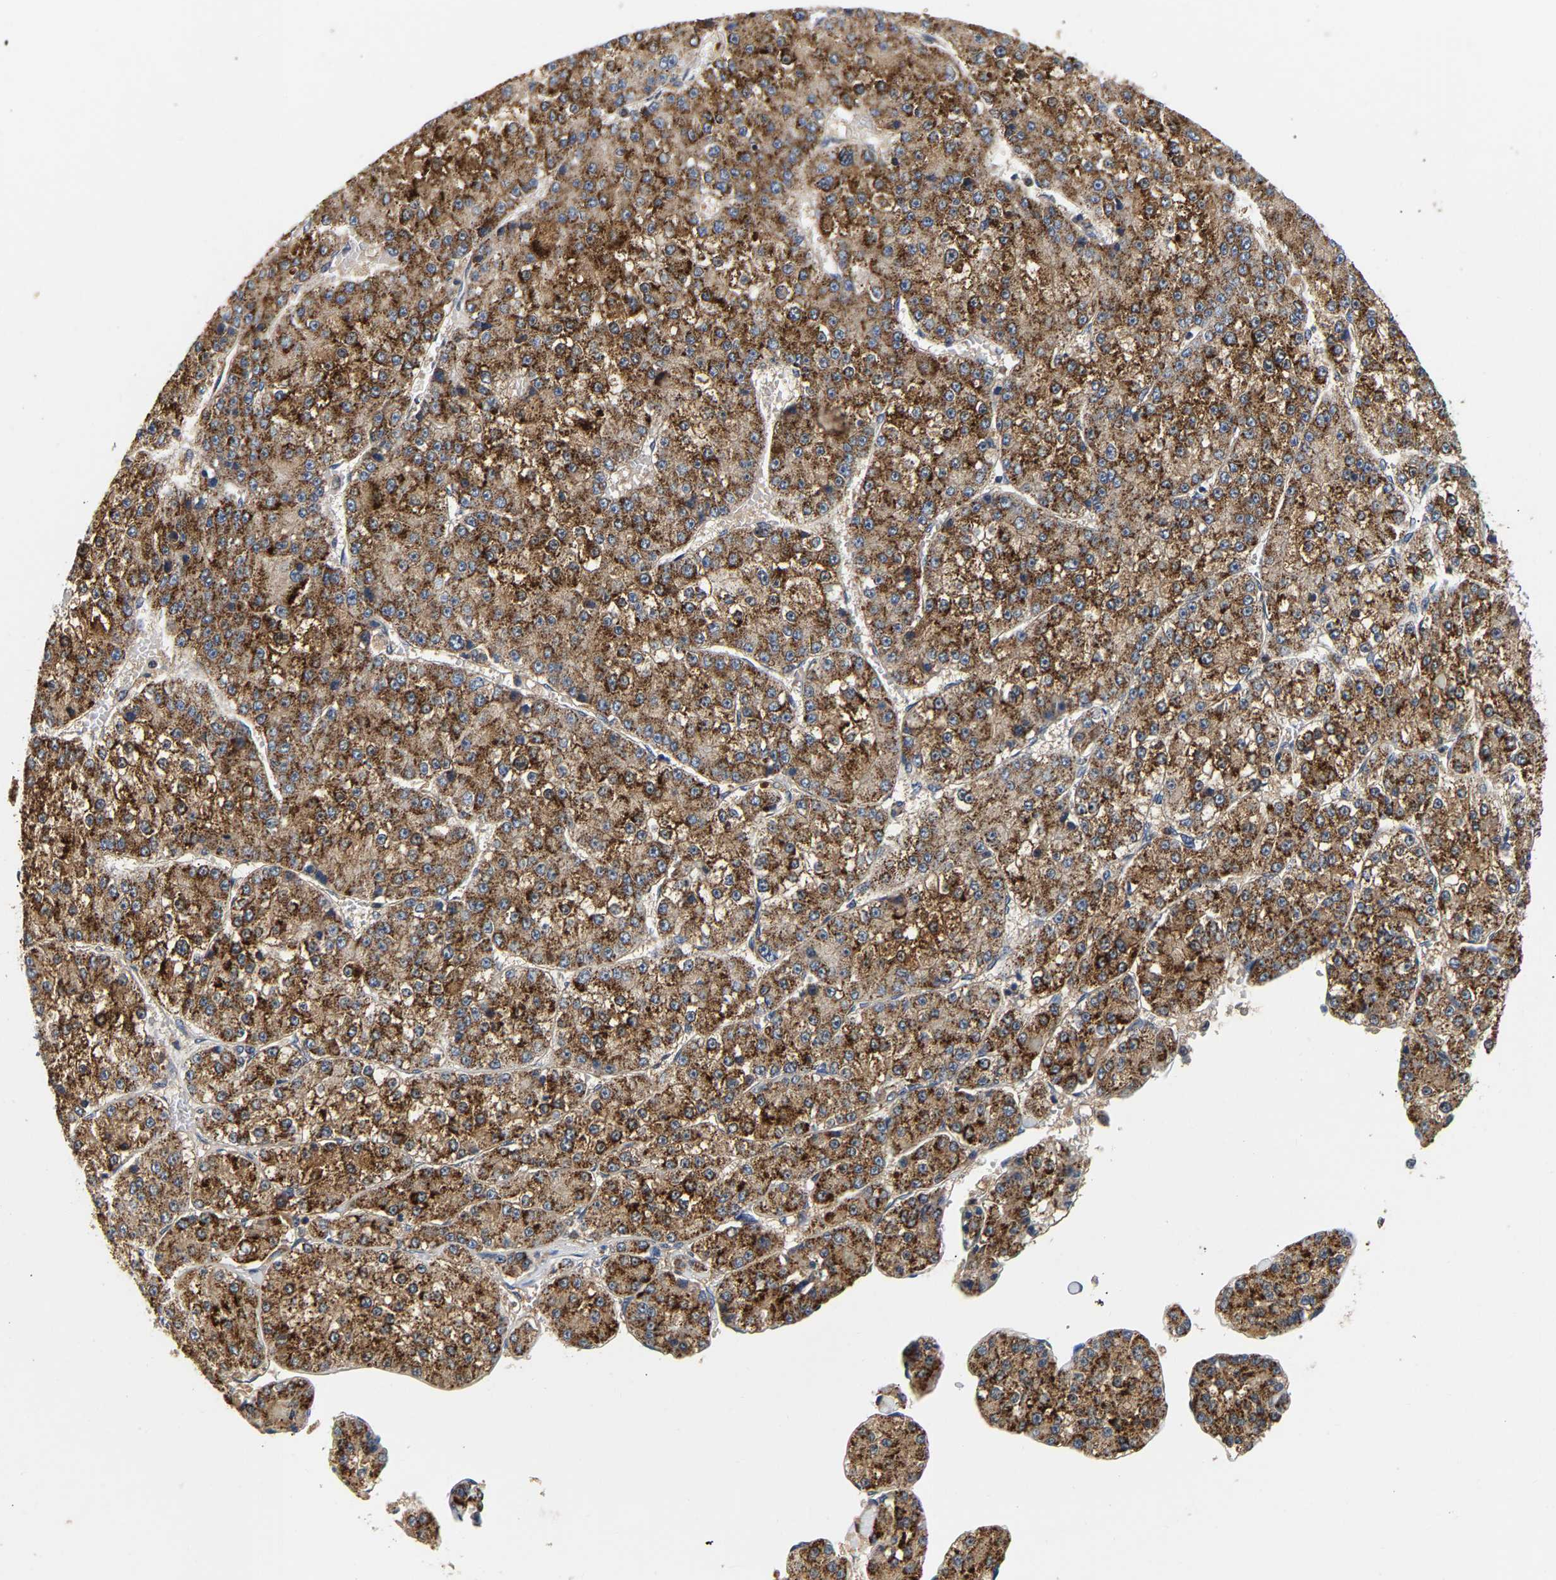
{"staining": {"intensity": "strong", "quantity": ">75%", "location": "cytoplasmic/membranous"}, "tissue": "liver cancer", "cell_type": "Tumor cells", "image_type": "cancer", "snomed": [{"axis": "morphology", "description": "Carcinoma, Hepatocellular, NOS"}, {"axis": "topography", "description": "Liver"}], "caption": "Strong cytoplasmic/membranous positivity for a protein is seen in about >75% of tumor cells of liver cancer (hepatocellular carcinoma) using immunohistochemistry.", "gene": "PPID", "patient": {"sex": "female", "age": 73}}